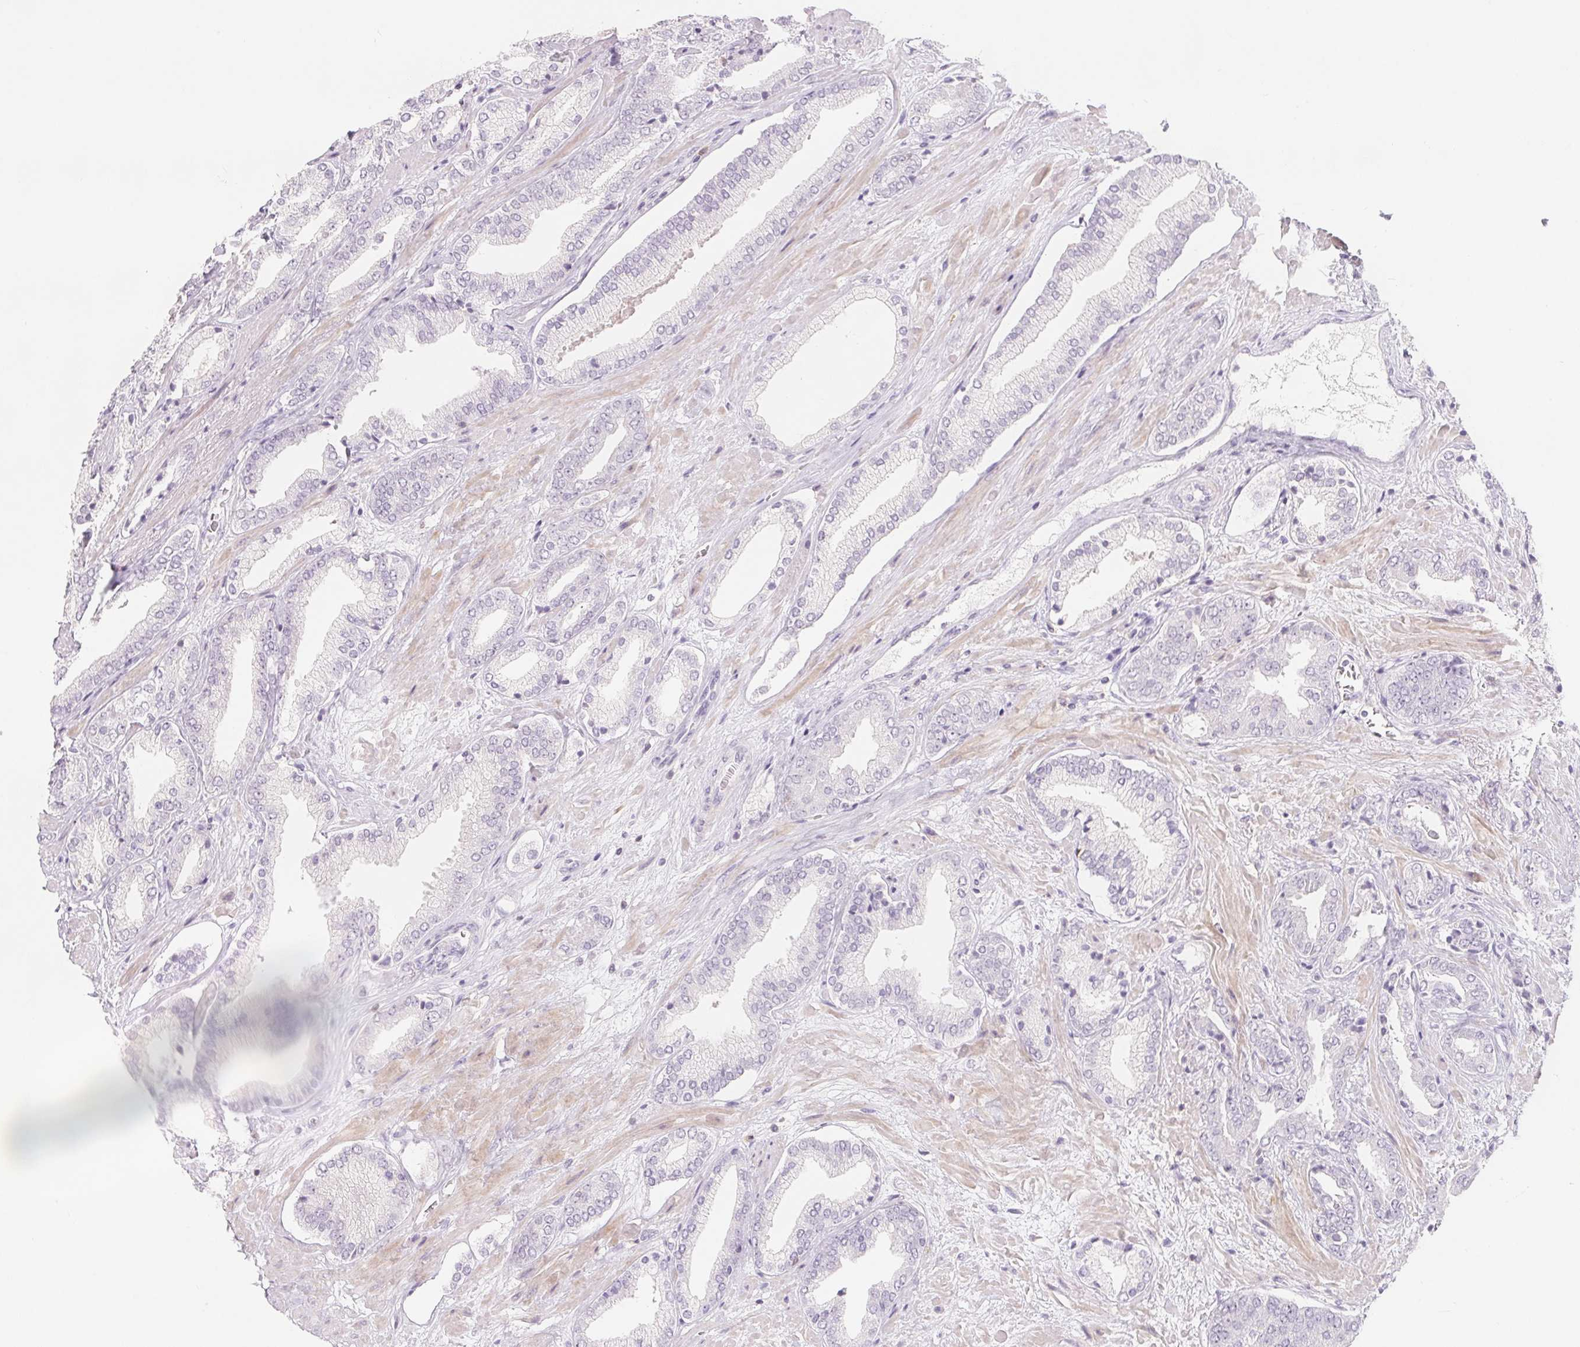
{"staining": {"intensity": "negative", "quantity": "none", "location": "none"}, "tissue": "prostate cancer", "cell_type": "Tumor cells", "image_type": "cancer", "snomed": [{"axis": "morphology", "description": "Adenocarcinoma, High grade"}, {"axis": "topography", "description": "Prostate"}], "caption": "An IHC histopathology image of prostate cancer (high-grade adenocarcinoma) is shown. There is no staining in tumor cells of prostate cancer (high-grade adenocarcinoma). (DAB (3,3'-diaminobenzidine) immunohistochemistry (IHC) visualized using brightfield microscopy, high magnification).", "gene": "CD69", "patient": {"sex": "male", "age": 56}}